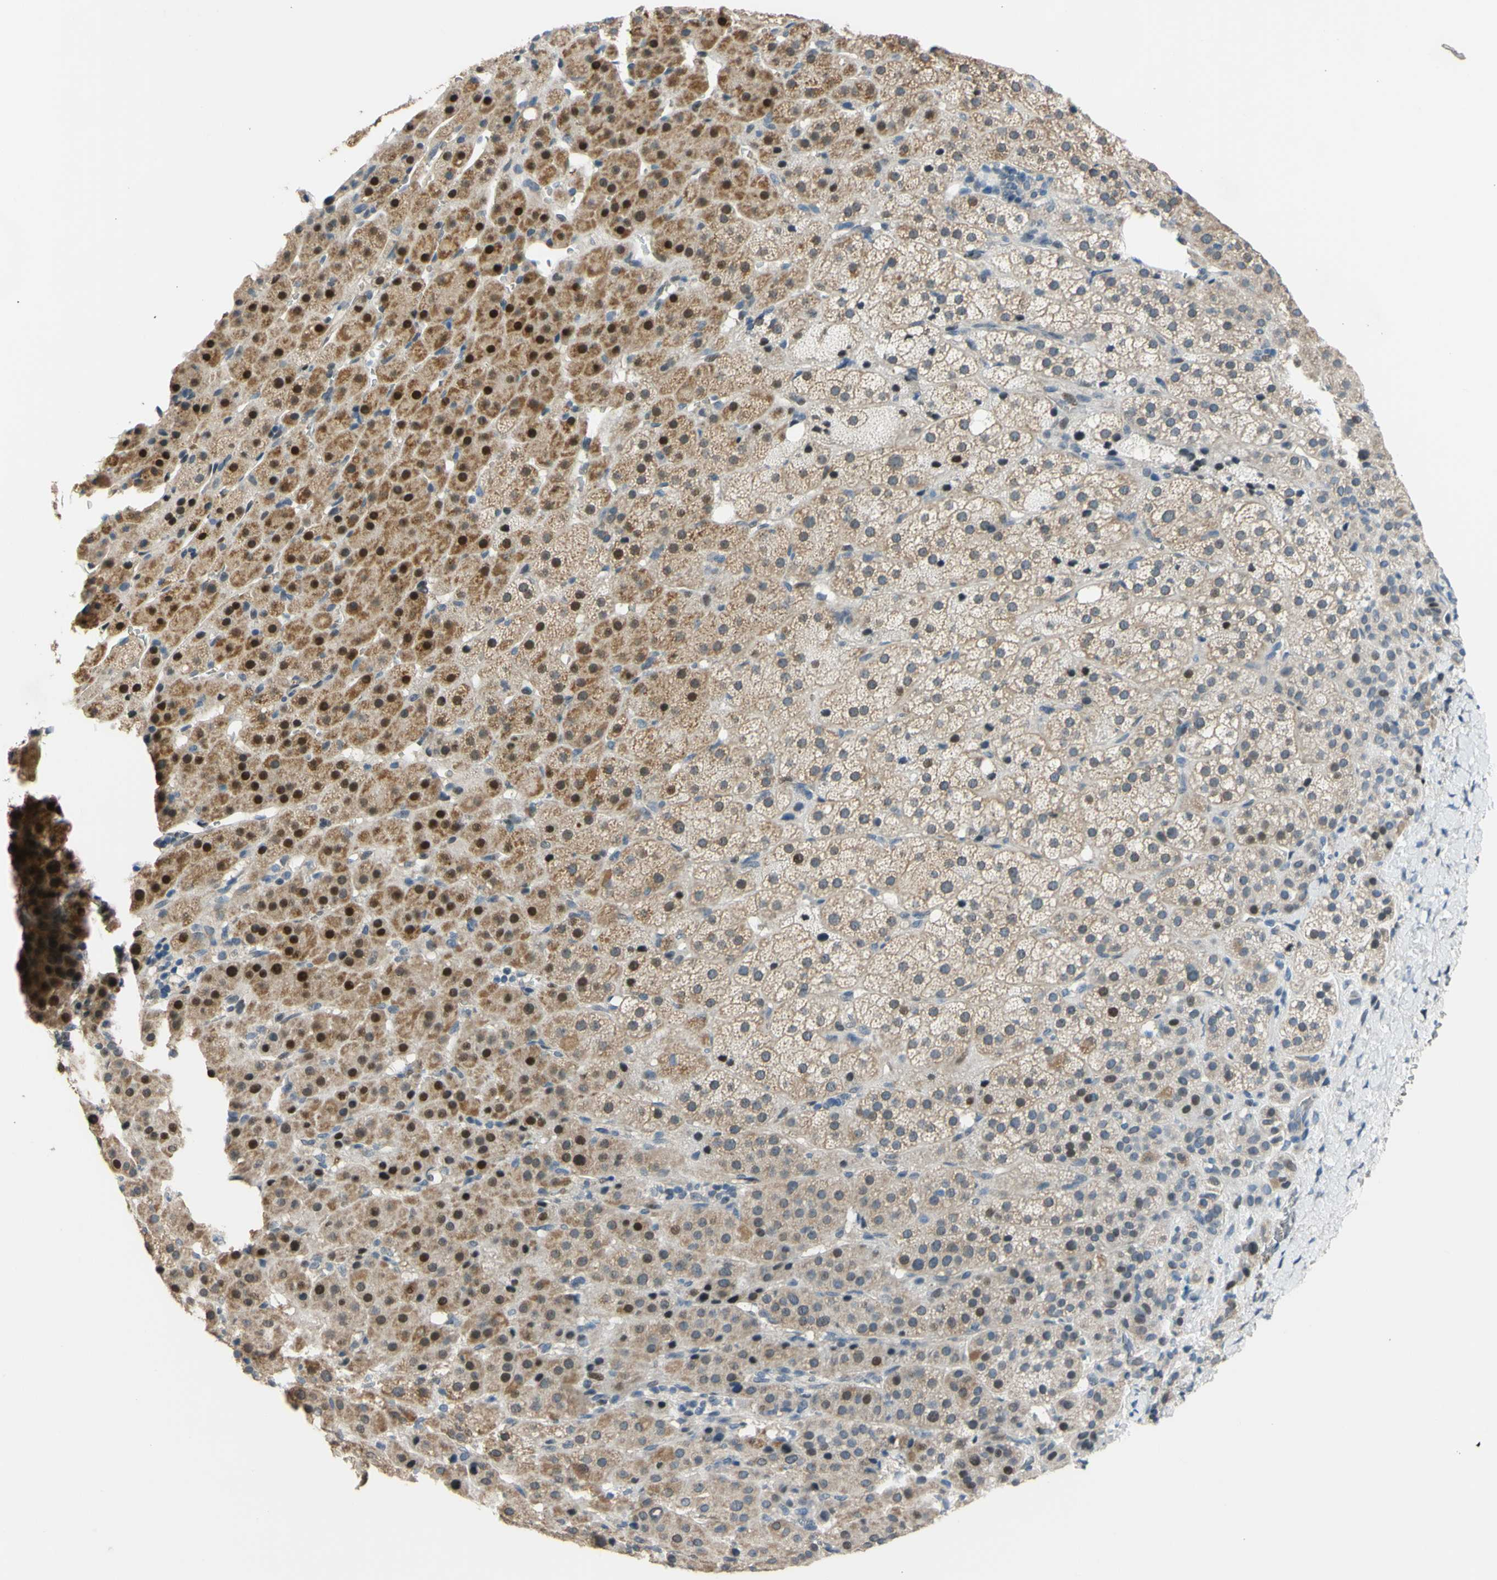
{"staining": {"intensity": "strong", "quantity": "<25%", "location": "cytoplasmic/membranous,nuclear"}, "tissue": "adrenal gland", "cell_type": "Glandular cells", "image_type": "normal", "snomed": [{"axis": "morphology", "description": "Normal tissue, NOS"}, {"axis": "topography", "description": "Adrenal gland"}], "caption": "This micrograph demonstrates immunohistochemistry staining of benign human adrenal gland, with medium strong cytoplasmic/membranous,nuclear staining in about <25% of glandular cells.", "gene": "ZNF184", "patient": {"sex": "female", "age": 57}}